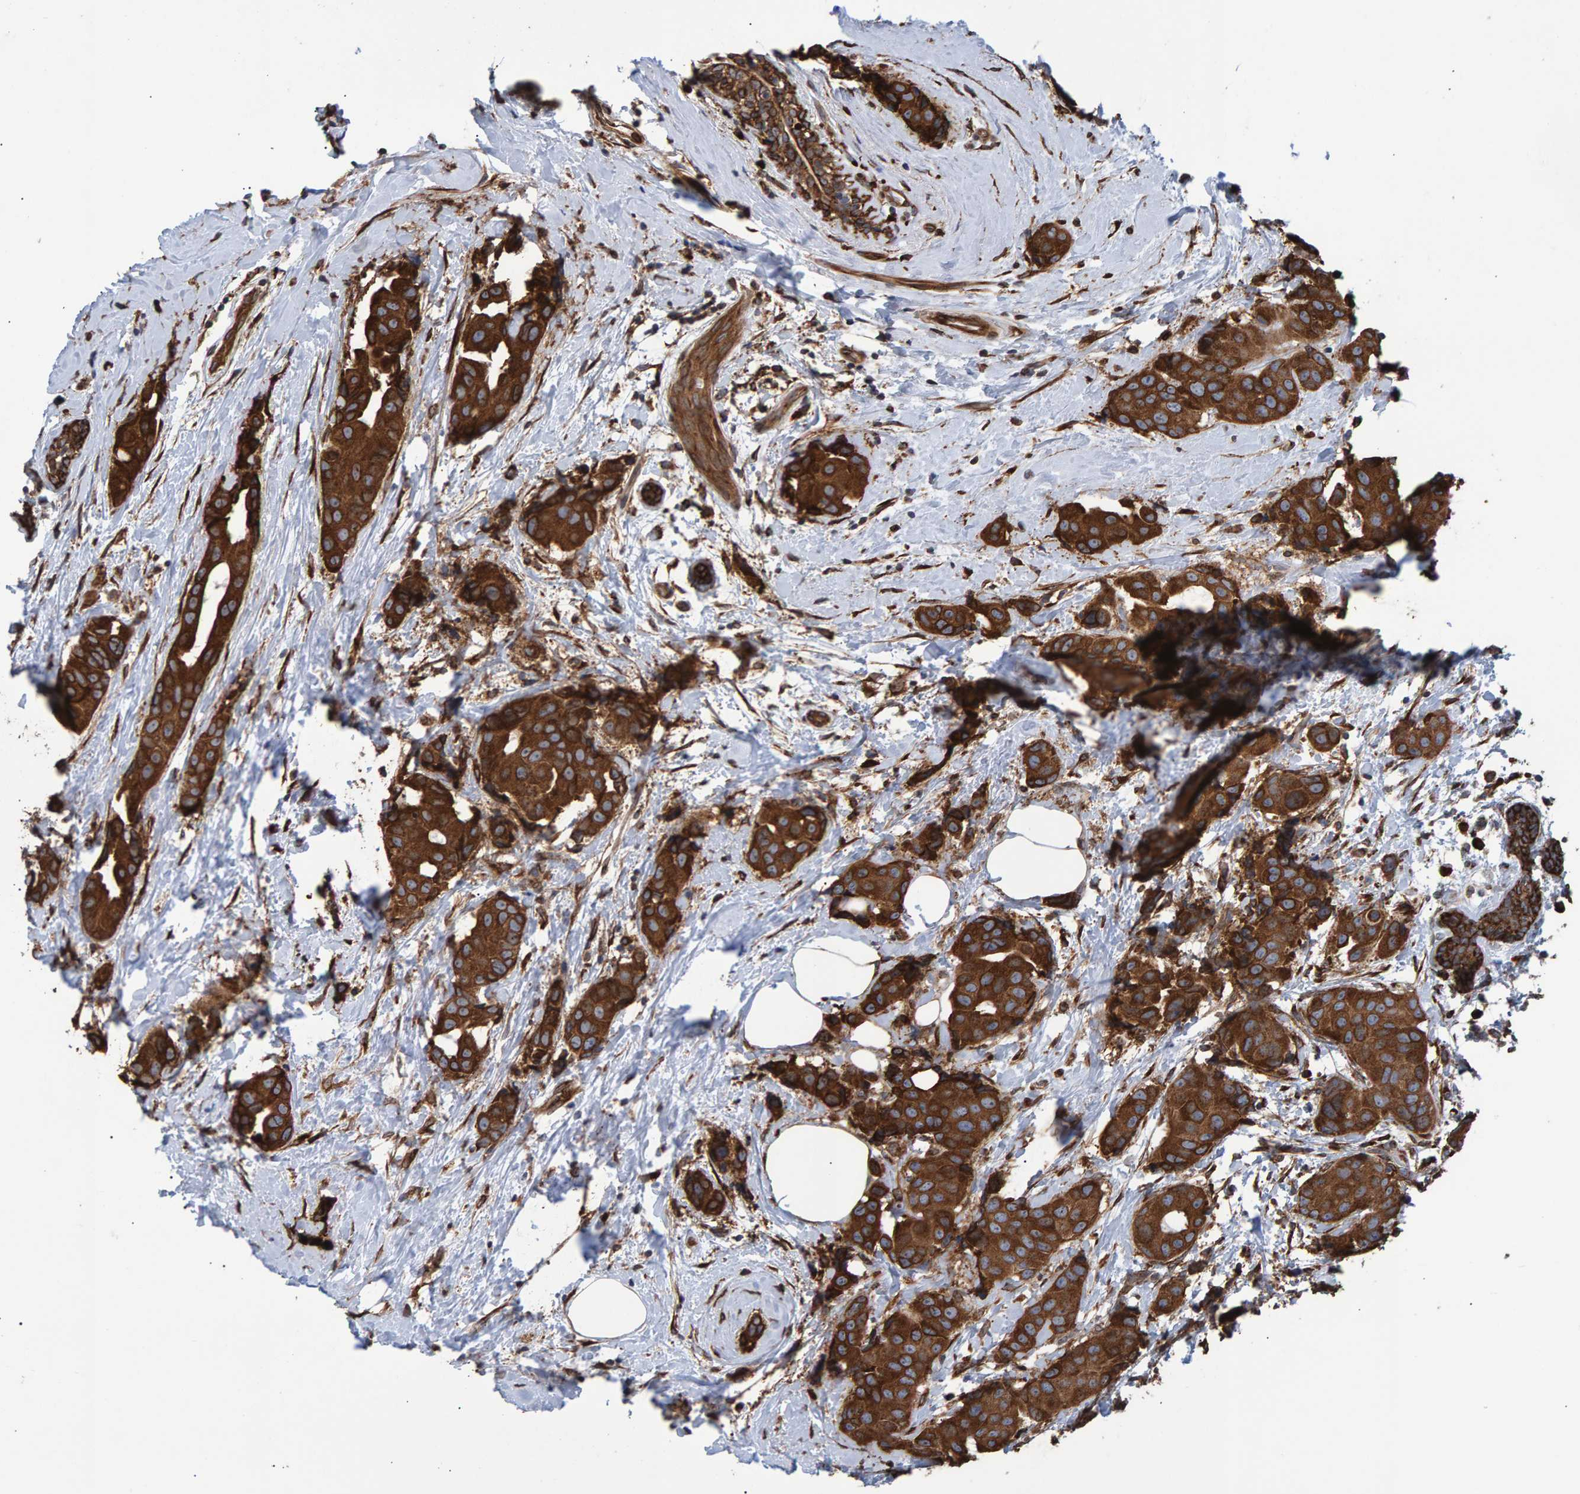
{"staining": {"intensity": "strong", "quantity": ">75%", "location": "cytoplasmic/membranous"}, "tissue": "breast cancer", "cell_type": "Tumor cells", "image_type": "cancer", "snomed": [{"axis": "morphology", "description": "Normal tissue, NOS"}, {"axis": "morphology", "description": "Duct carcinoma"}, {"axis": "topography", "description": "Breast"}], "caption": "Protein analysis of intraductal carcinoma (breast) tissue exhibits strong cytoplasmic/membranous expression in approximately >75% of tumor cells.", "gene": "FAM117A", "patient": {"sex": "female", "age": 39}}